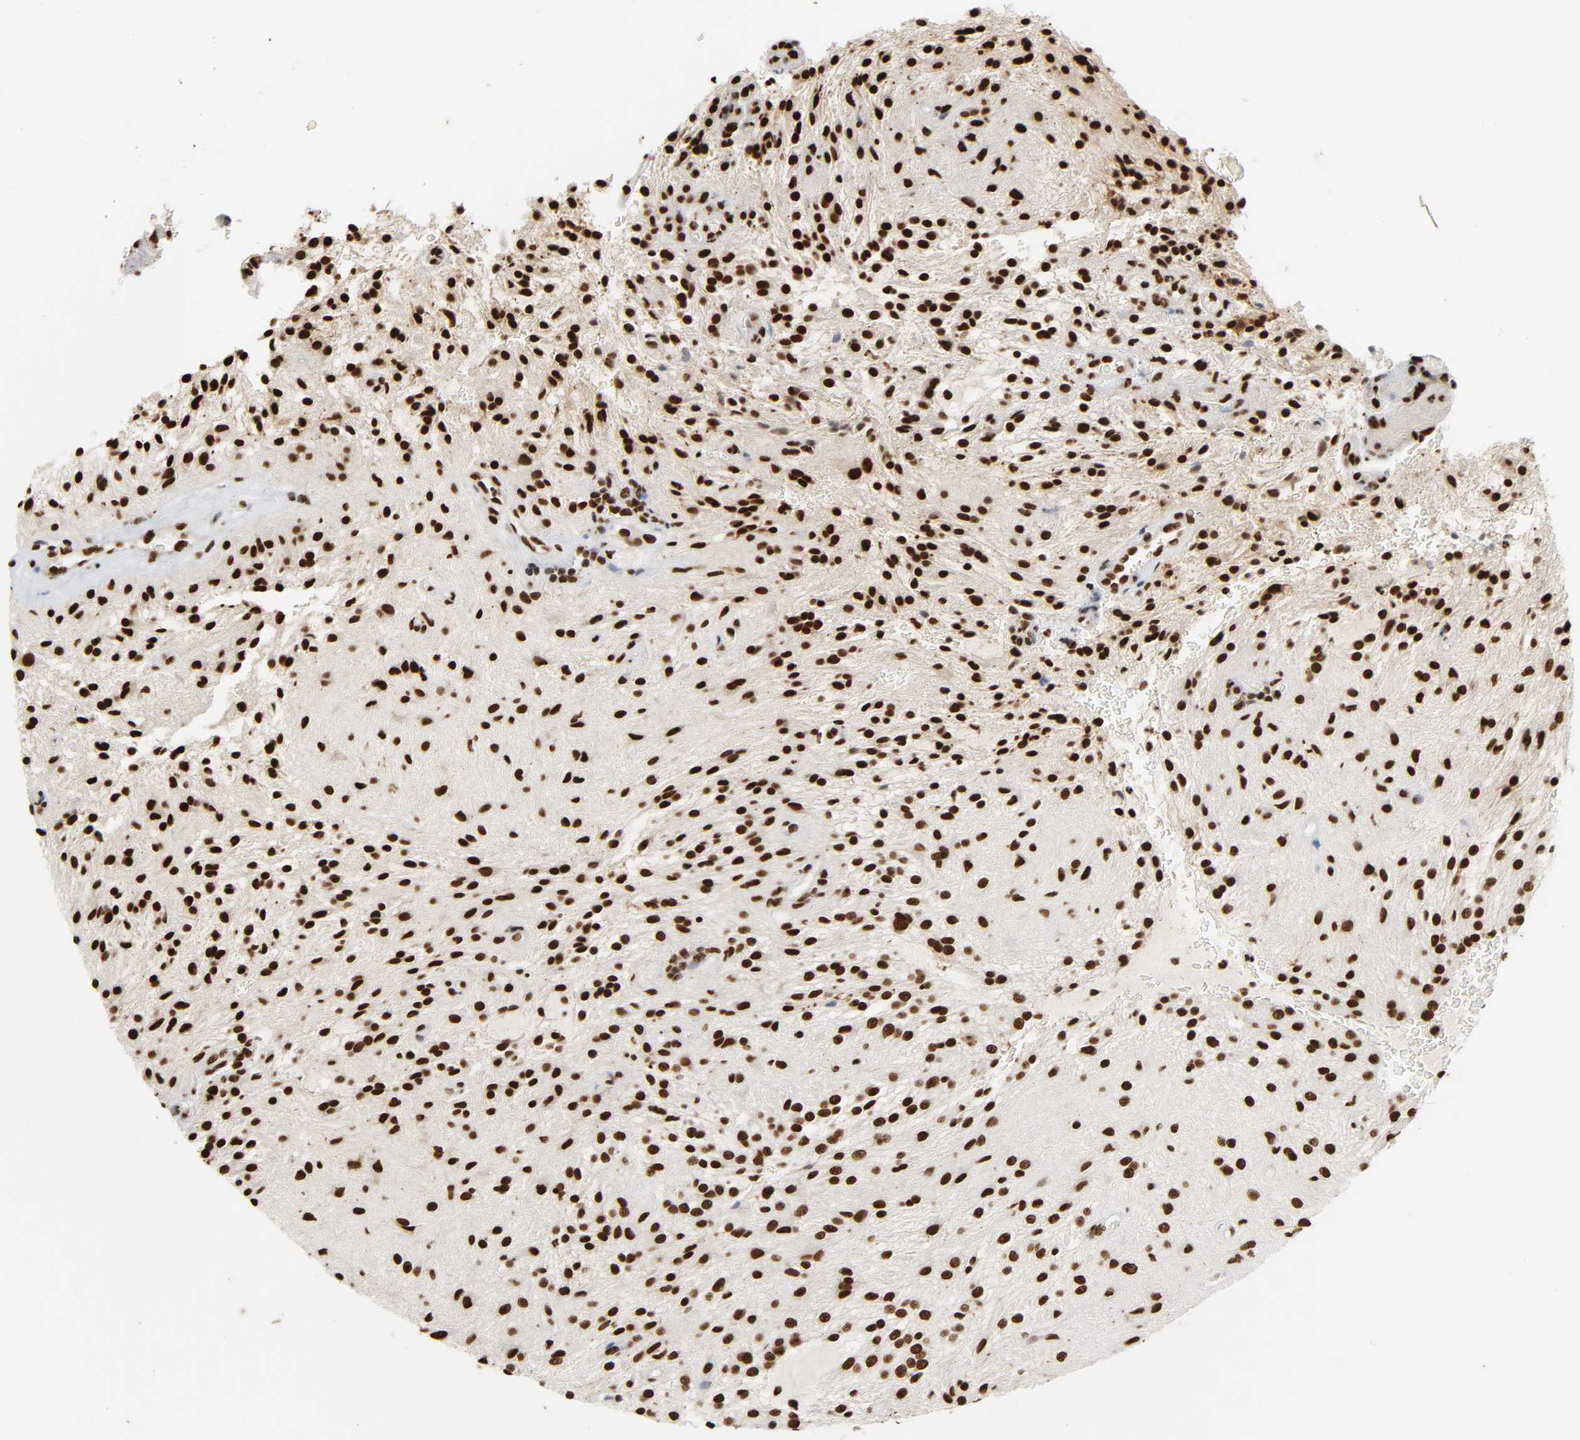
{"staining": {"intensity": "strong", "quantity": ">75%", "location": "nuclear"}, "tissue": "glioma", "cell_type": "Tumor cells", "image_type": "cancer", "snomed": [{"axis": "morphology", "description": "Glioma, malignant, NOS"}, {"axis": "topography", "description": "Cerebellum"}], "caption": "Immunohistochemistry (IHC) (DAB (3,3'-diaminobenzidine)) staining of glioma reveals strong nuclear protein positivity in approximately >75% of tumor cells.", "gene": "HNRNPC", "patient": {"sex": "female", "age": 10}}